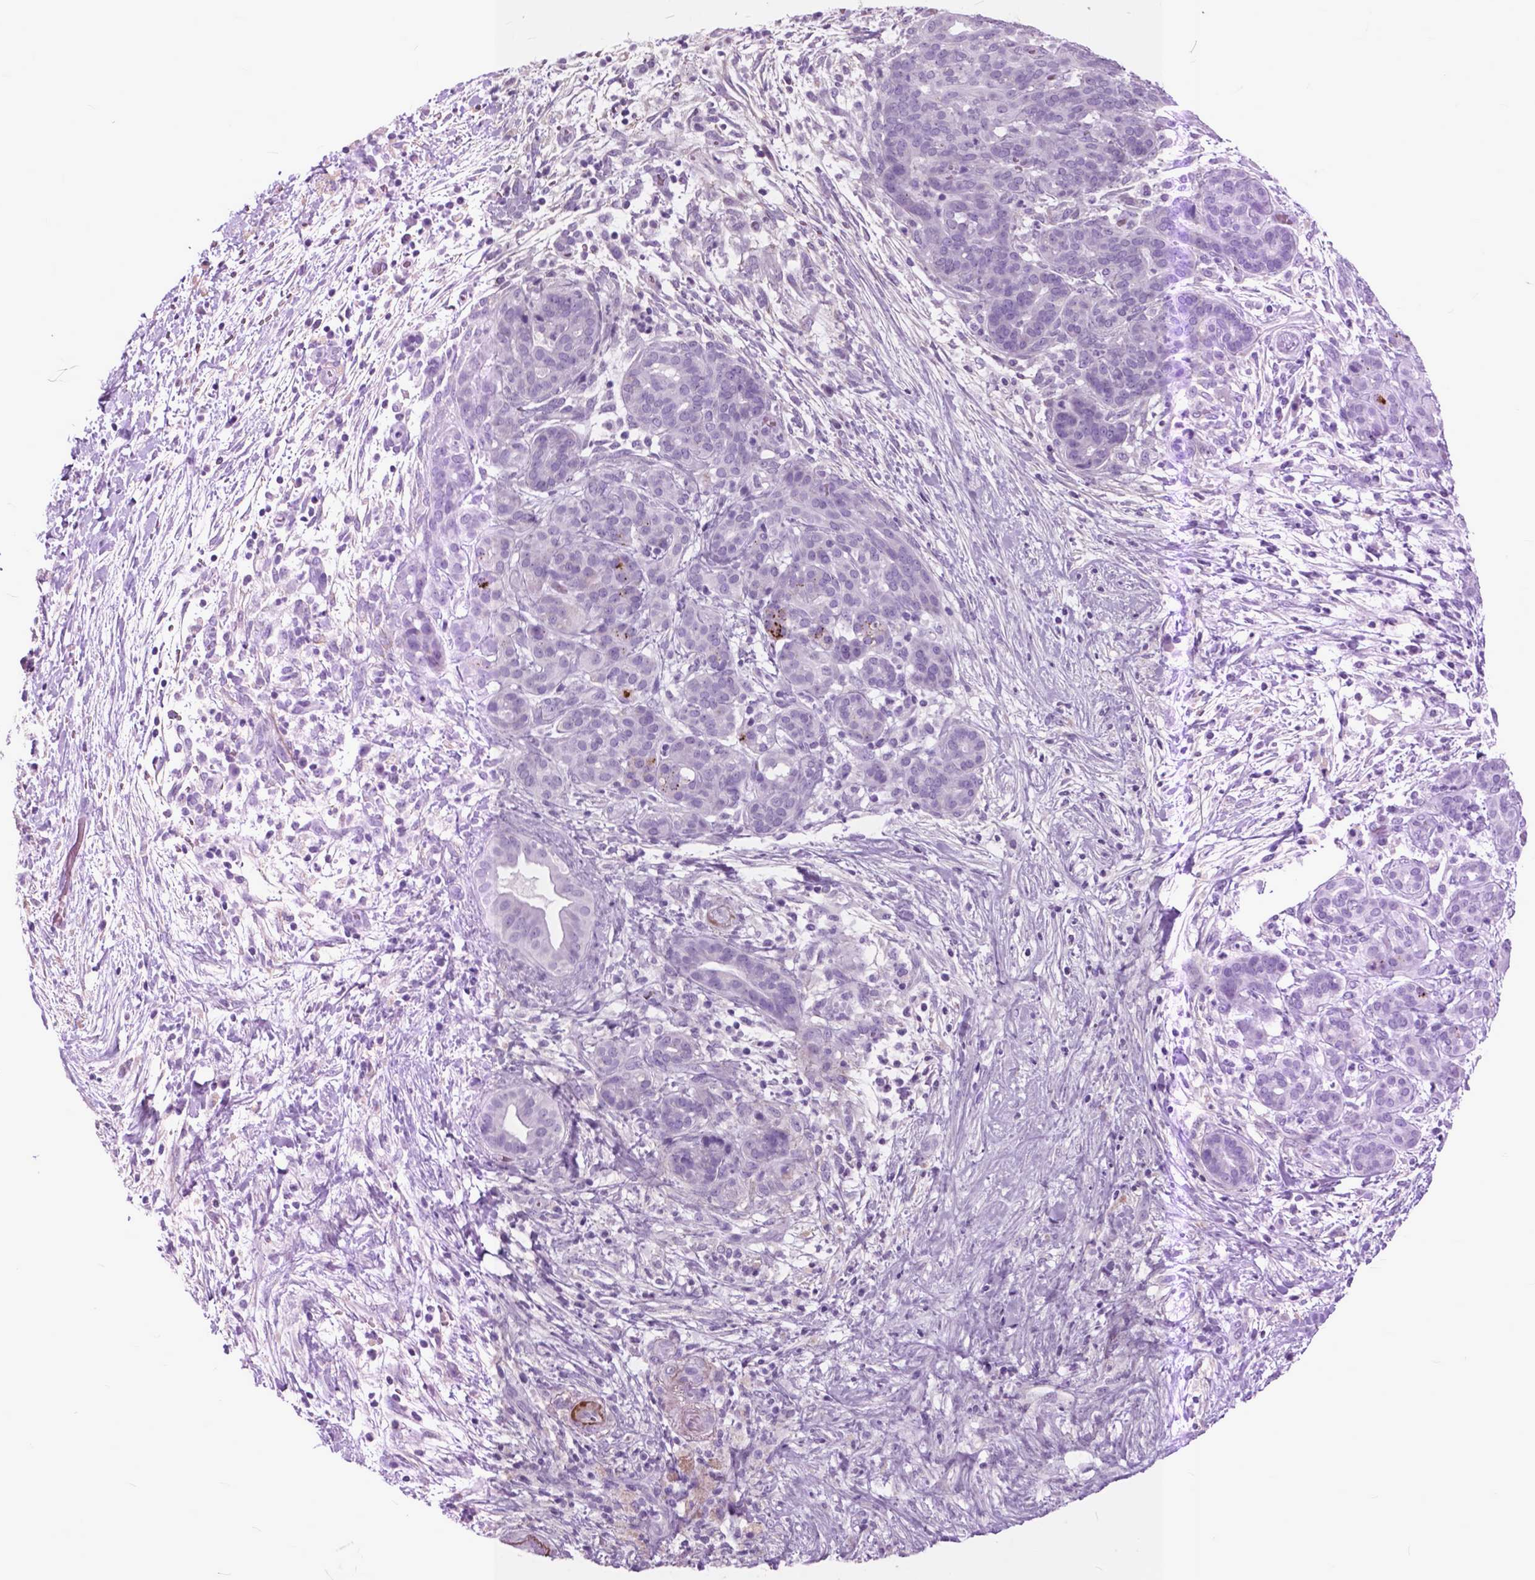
{"staining": {"intensity": "negative", "quantity": "none", "location": "none"}, "tissue": "pancreatic cancer", "cell_type": "Tumor cells", "image_type": "cancer", "snomed": [{"axis": "morphology", "description": "Adenocarcinoma, NOS"}, {"axis": "topography", "description": "Pancreas"}], "caption": "High magnification brightfield microscopy of pancreatic cancer (adenocarcinoma) stained with DAB (3,3'-diaminobenzidine) (brown) and counterstained with hematoxylin (blue): tumor cells show no significant positivity.", "gene": "GDF9", "patient": {"sex": "male", "age": 44}}